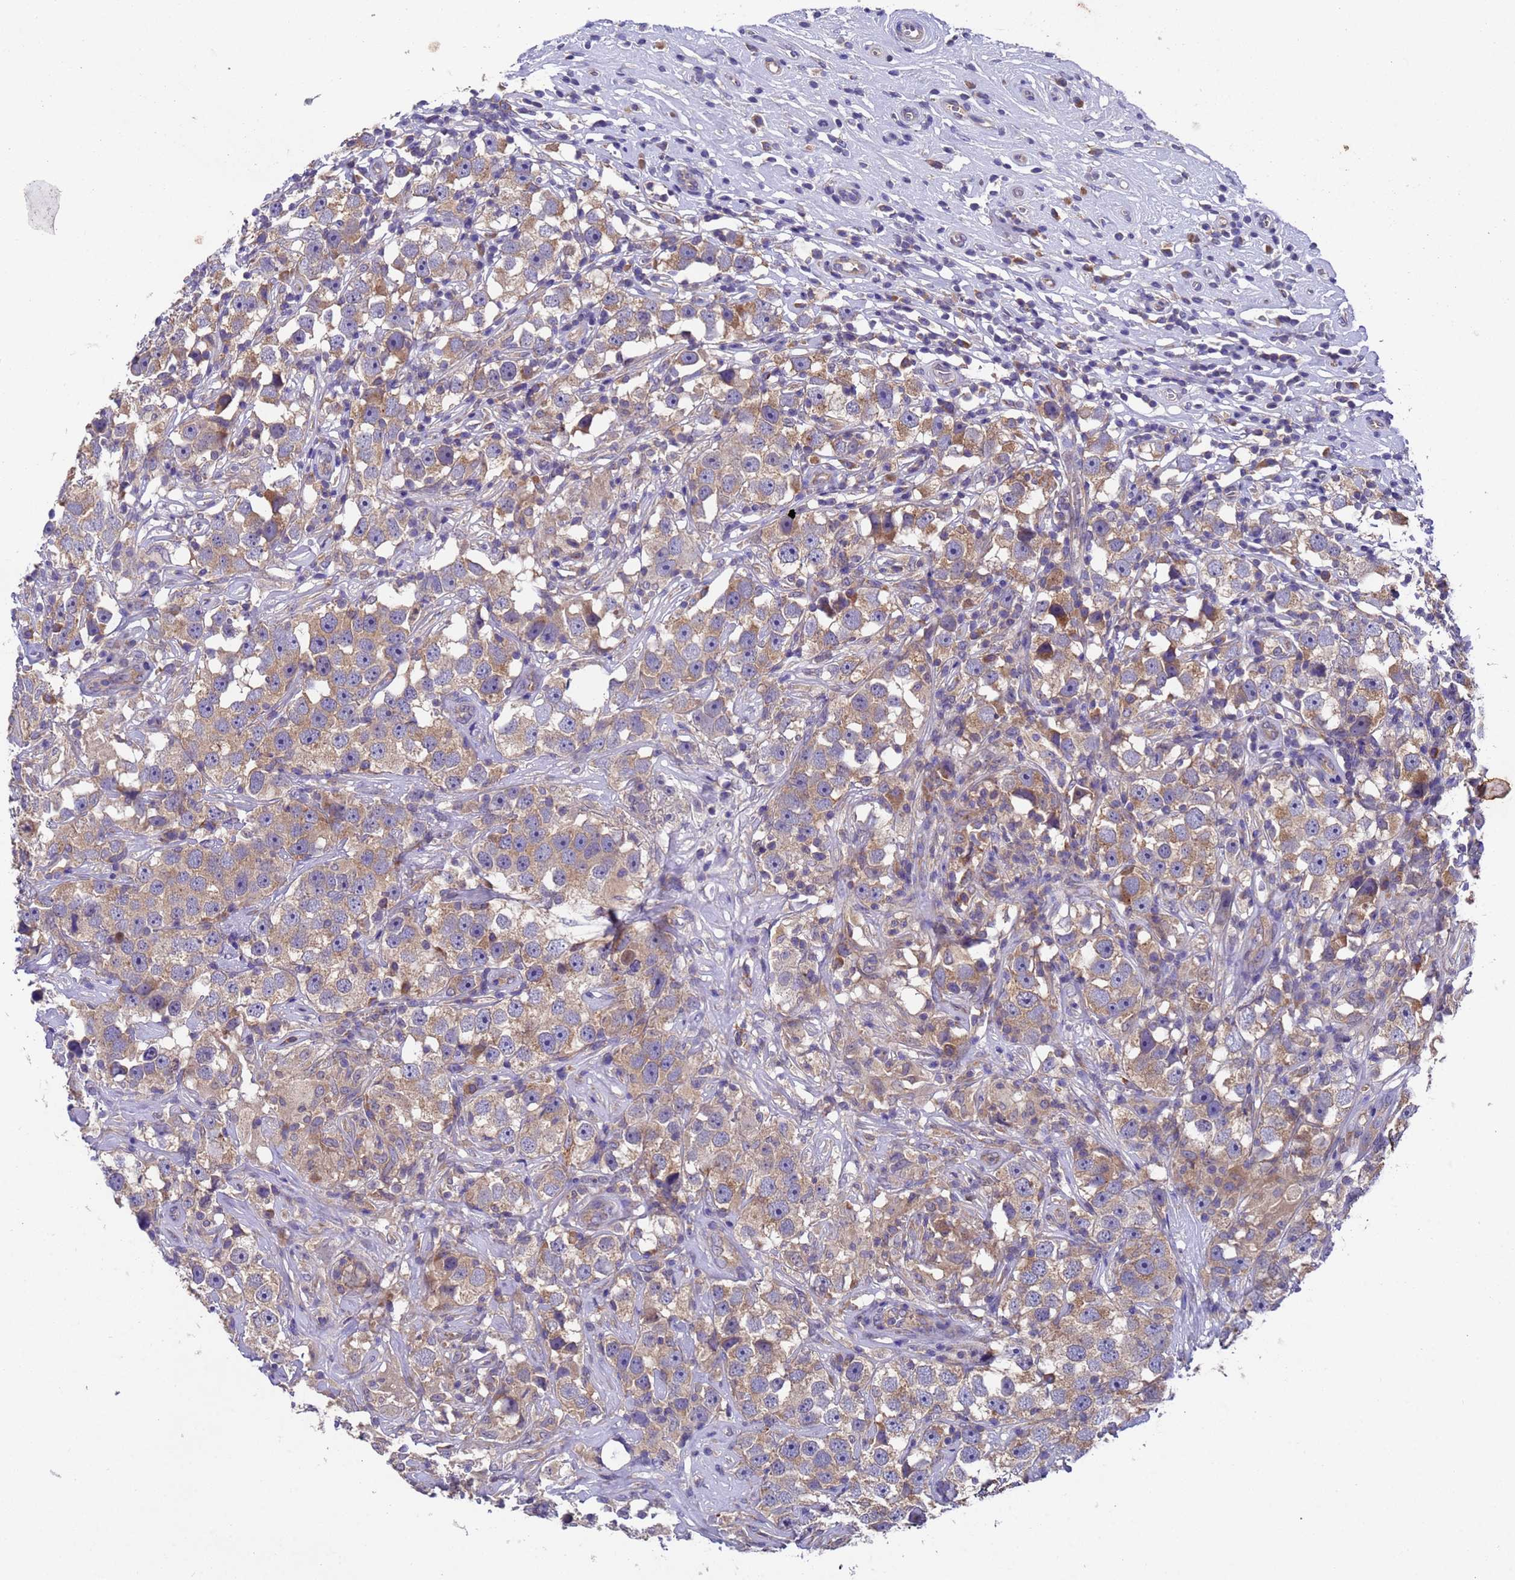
{"staining": {"intensity": "weak", "quantity": ">75%", "location": "cytoplasmic/membranous"}, "tissue": "testis cancer", "cell_type": "Tumor cells", "image_type": "cancer", "snomed": [{"axis": "morphology", "description": "Seminoma, NOS"}, {"axis": "topography", "description": "Testis"}], "caption": "A low amount of weak cytoplasmic/membranous positivity is identified in about >75% of tumor cells in testis cancer (seminoma) tissue. (brown staining indicates protein expression, while blue staining denotes nuclei).", "gene": "DCAF12L2", "patient": {"sex": "male", "age": 49}}